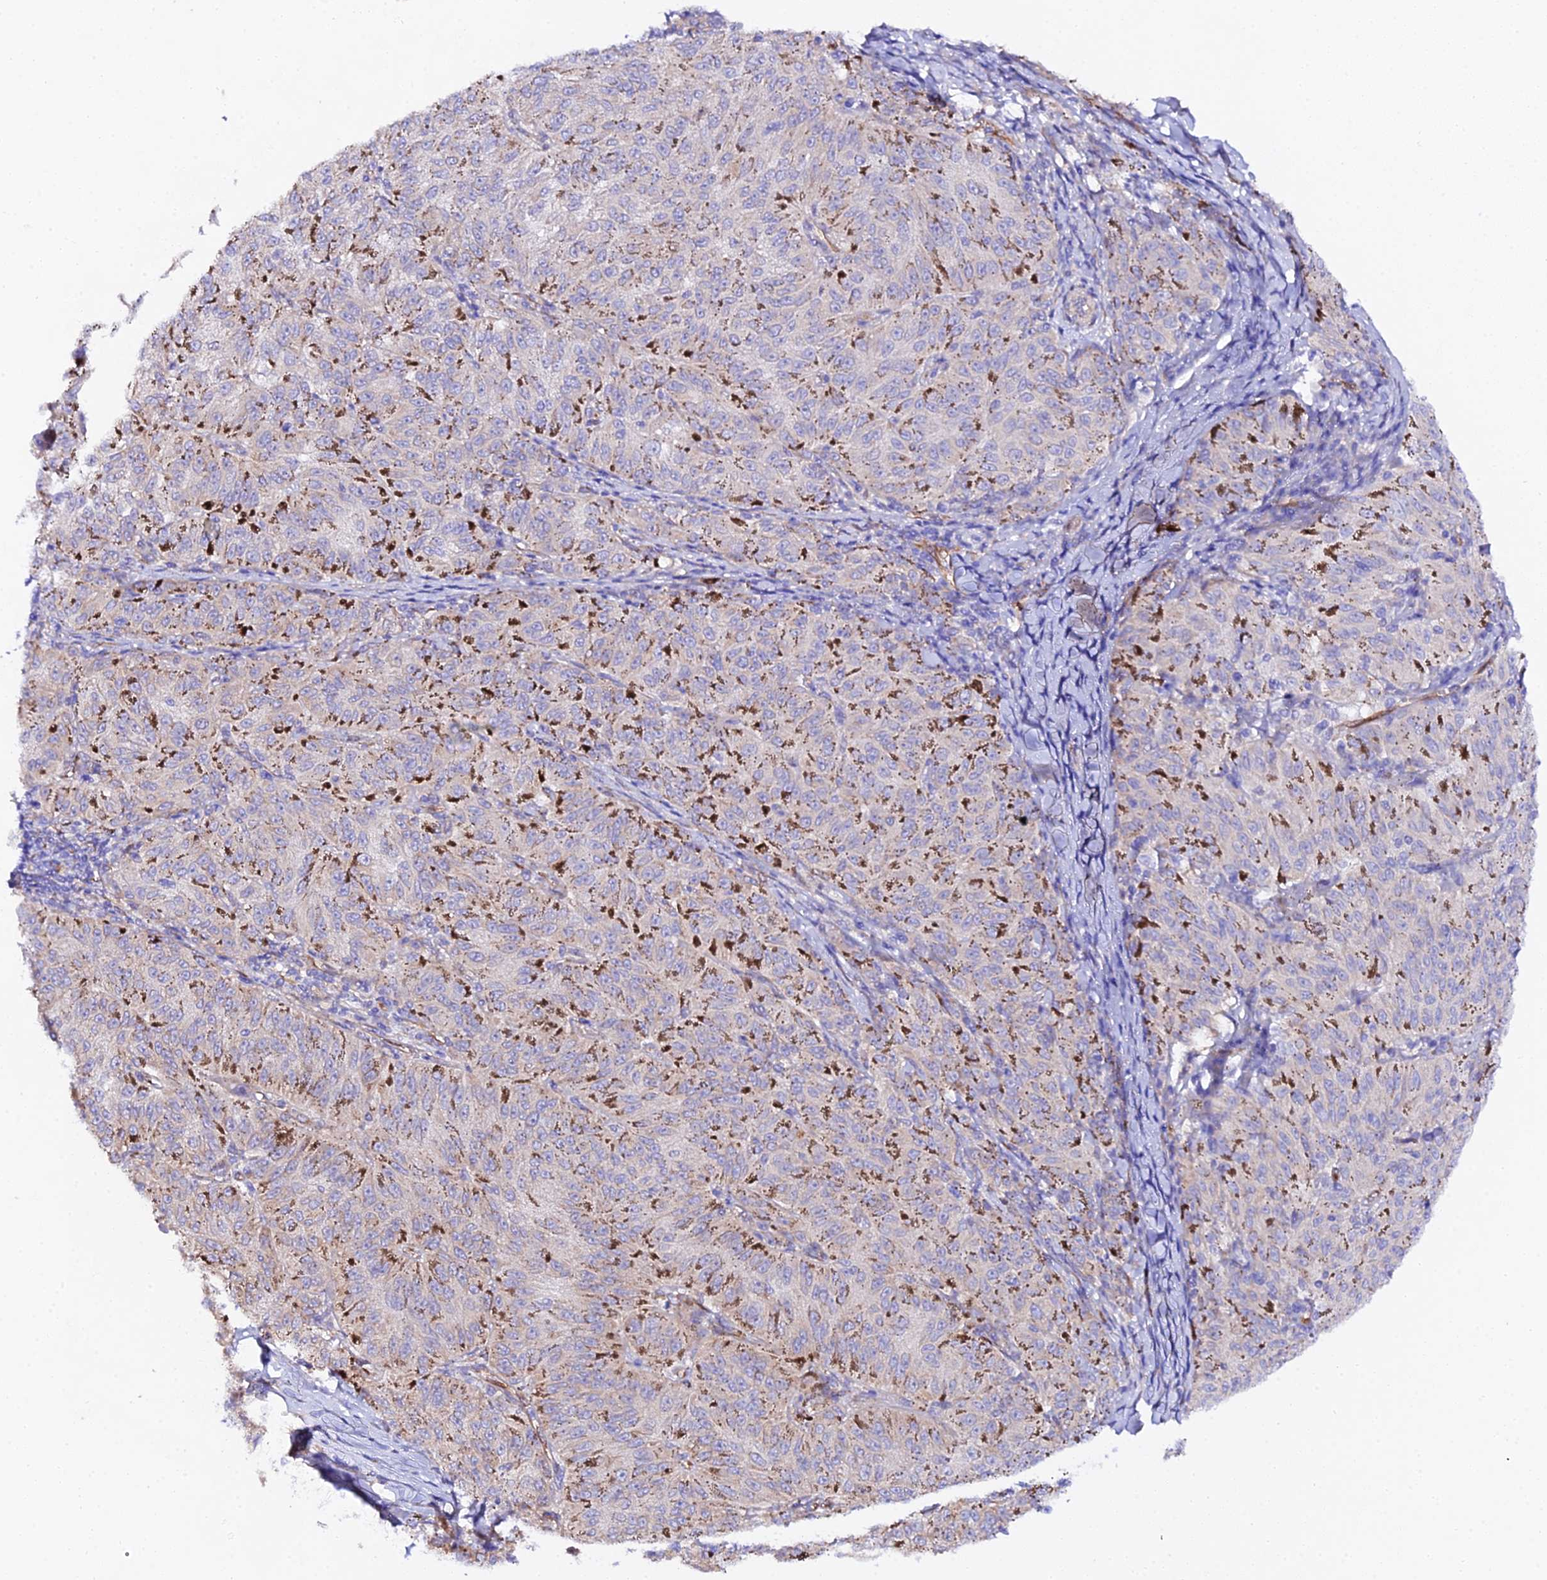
{"staining": {"intensity": "weak", "quantity": "<25%", "location": "cytoplasmic/membranous"}, "tissue": "melanoma", "cell_type": "Tumor cells", "image_type": "cancer", "snomed": [{"axis": "morphology", "description": "Malignant melanoma, NOS"}, {"axis": "topography", "description": "Skin"}], "caption": "Melanoma was stained to show a protein in brown. There is no significant expression in tumor cells.", "gene": "CFAP45", "patient": {"sex": "female", "age": 72}}